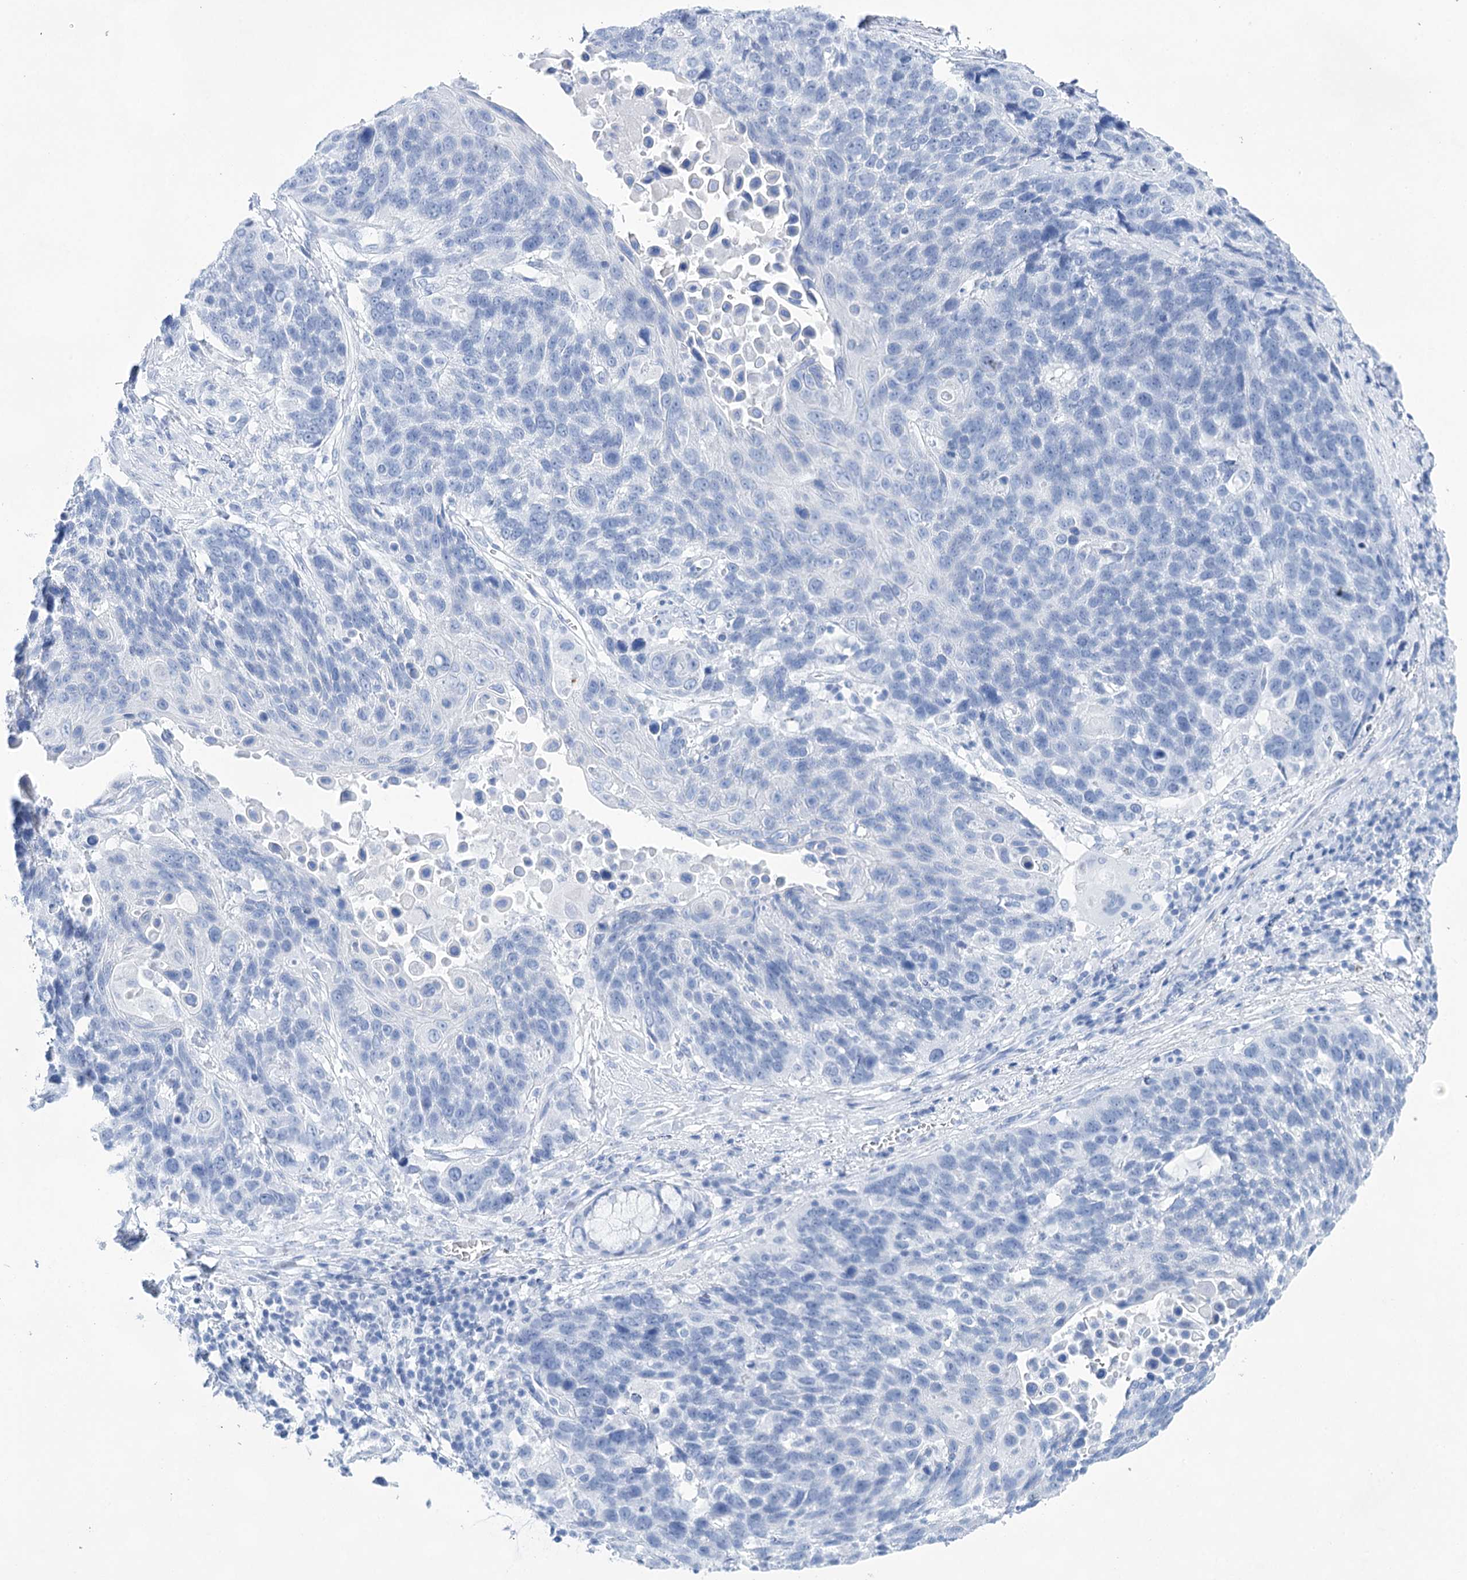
{"staining": {"intensity": "negative", "quantity": "none", "location": "none"}, "tissue": "lung cancer", "cell_type": "Tumor cells", "image_type": "cancer", "snomed": [{"axis": "morphology", "description": "Squamous cell carcinoma, NOS"}, {"axis": "topography", "description": "Lung"}], "caption": "Lung squamous cell carcinoma was stained to show a protein in brown. There is no significant staining in tumor cells.", "gene": "LALBA", "patient": {"sex": "male", "age": 66}}